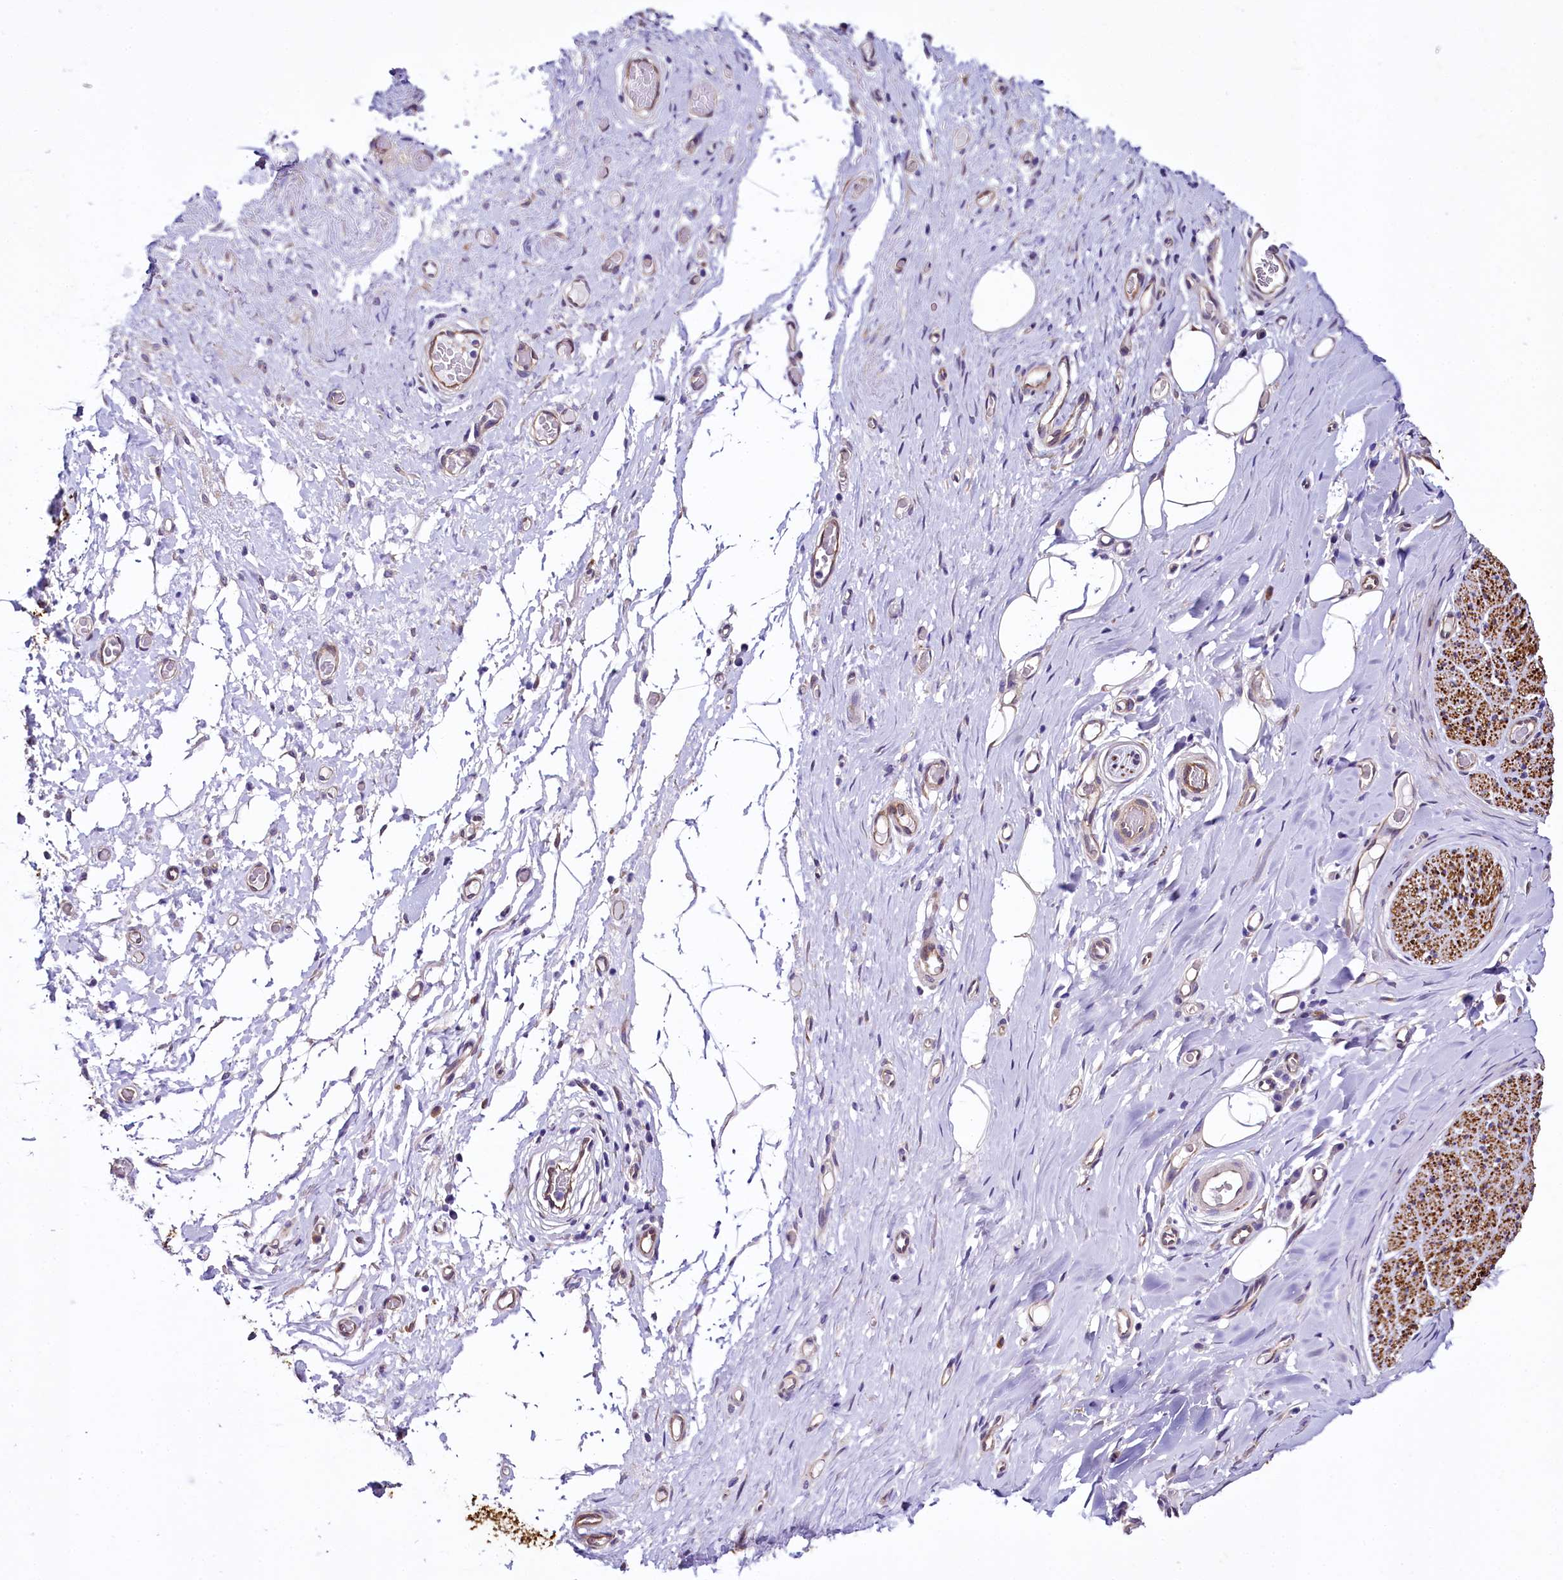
{"staining": {"intensity": "moderate", "quantity": "25%-75%", "location": "cytoplasmic/membranous"}, "tissue": "adipose tissue", "cell_type": "Adipocytes", "image_type": "normal", "snomed": [{"axis": "morphology", "description": "Normal tissue, NOS"}, {"axis": "morphology", "description": "Adenocarcinoma, NOS"}, {"axis": "topography", "description": "Esophagus"}, {"axis": "topography", "description": "Stomach, upper"}, {"axis": "topography", "description": "Peripheral nerve tissue"}], "caption": "Adipose tissue stained with DAB (3,3'-diaminobenzidine) IHC reveals medium levels of moderate cytoplasmic/membranous positivity in about 25%-75% of adipocytes. (DAB (3,3'-diaminobenzidine) IHC with brightfield microscopy, high magnification).", "gene": "STXBP1", "patient": {"sex": "male", "age": 62}}